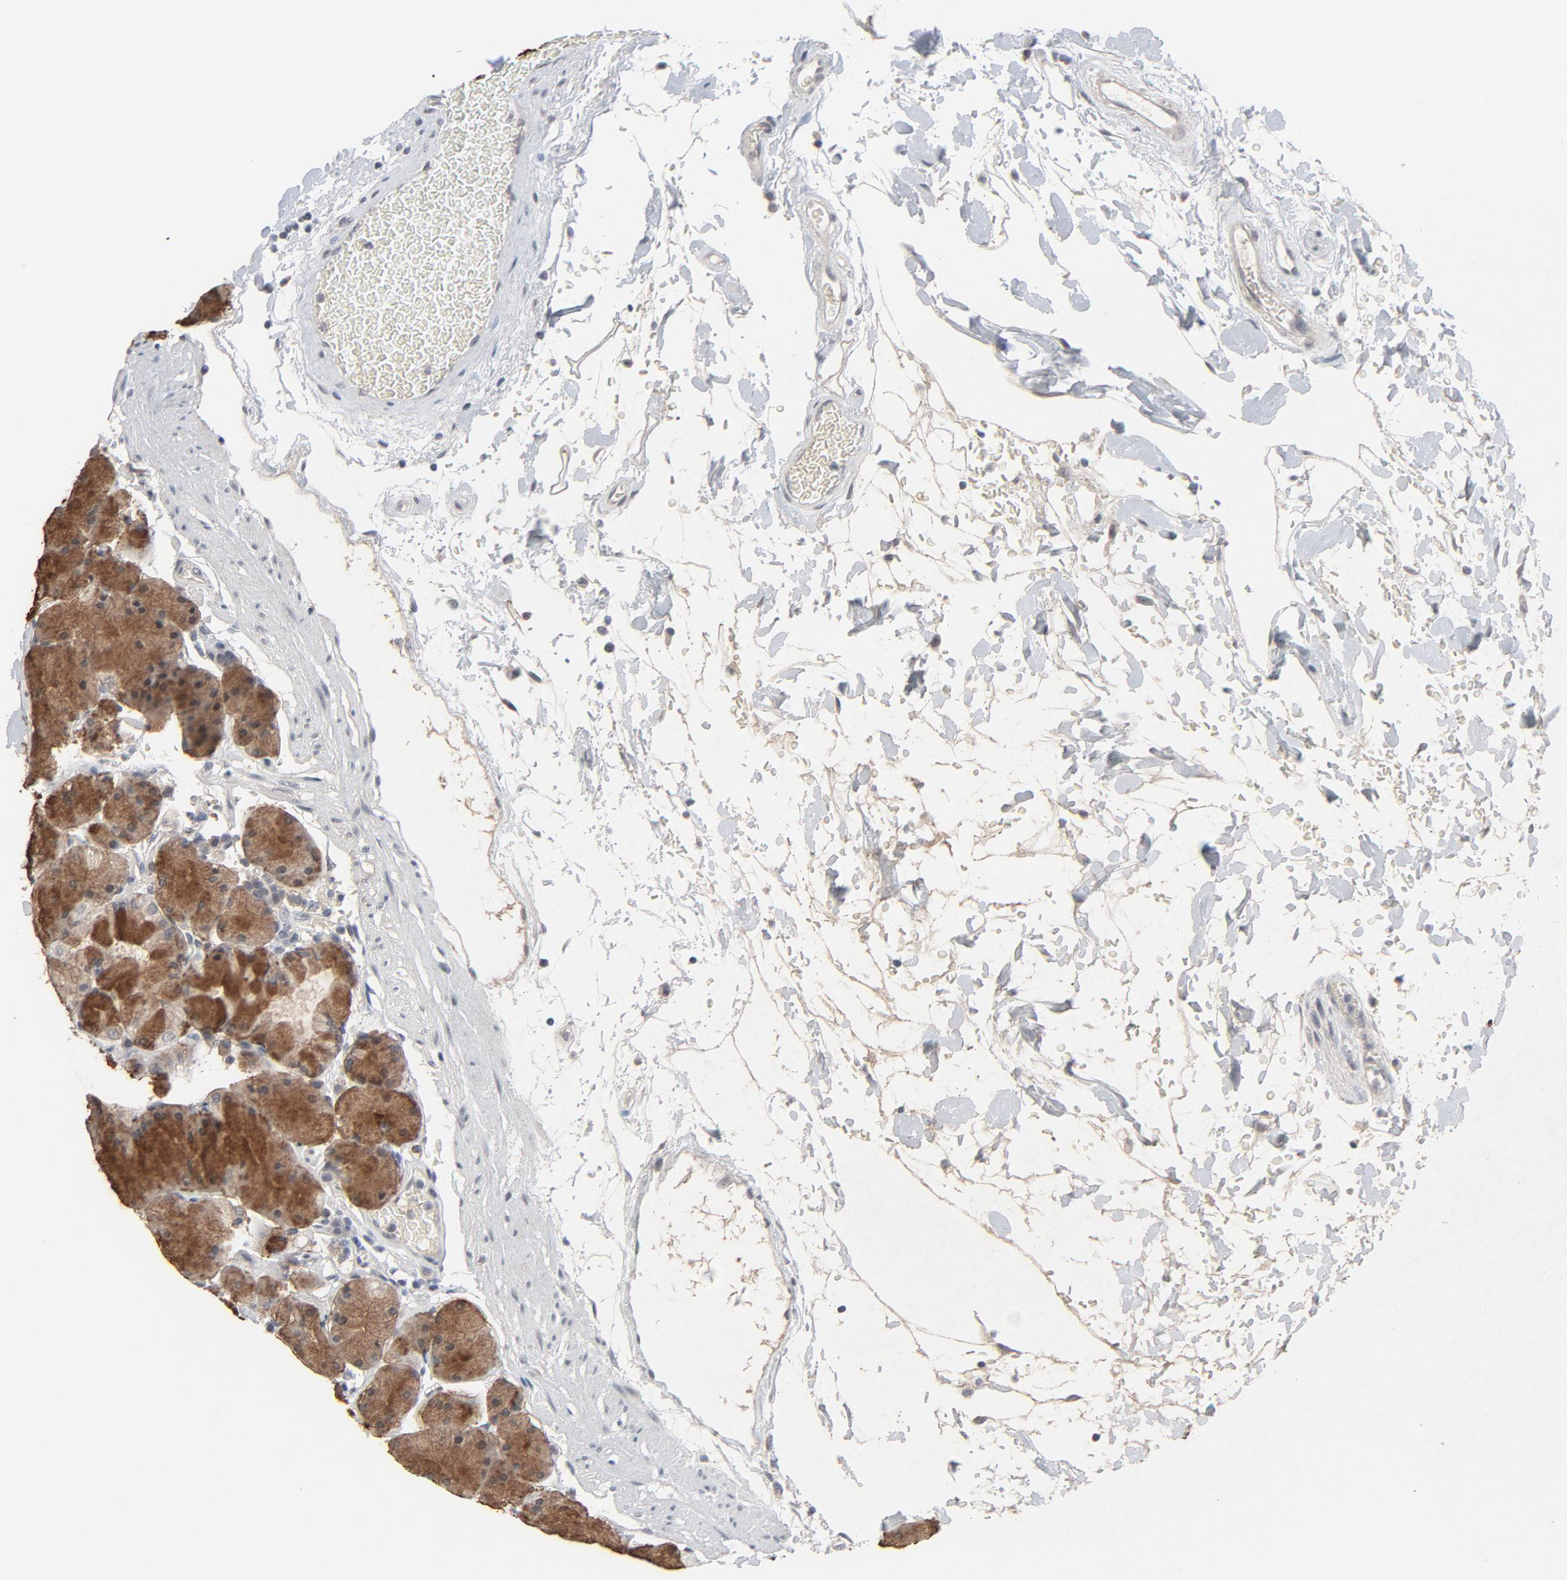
{"staining": {"intensity": "strong", "quantity": "25%-75%", "location": "cytoplasmic/membranous"}, "tissue": "stomach", "cell_type": "Glandular cells", "image_type": "normal", "snomed": [{"axis": "morphology", "description": "Normal tissue, NOS"}, {"axis": "topography", "description": "Stomach, upper"}, {"axis": "topography", "description": "Stomach"}], "caption": "The micrograph exhibits a brown stain indicating the presence of a protein in the cytoplasmic/membranous of glandular cells in stomach.", "gene": "MT3", "patient": {"sex": "male", "age": 76}}